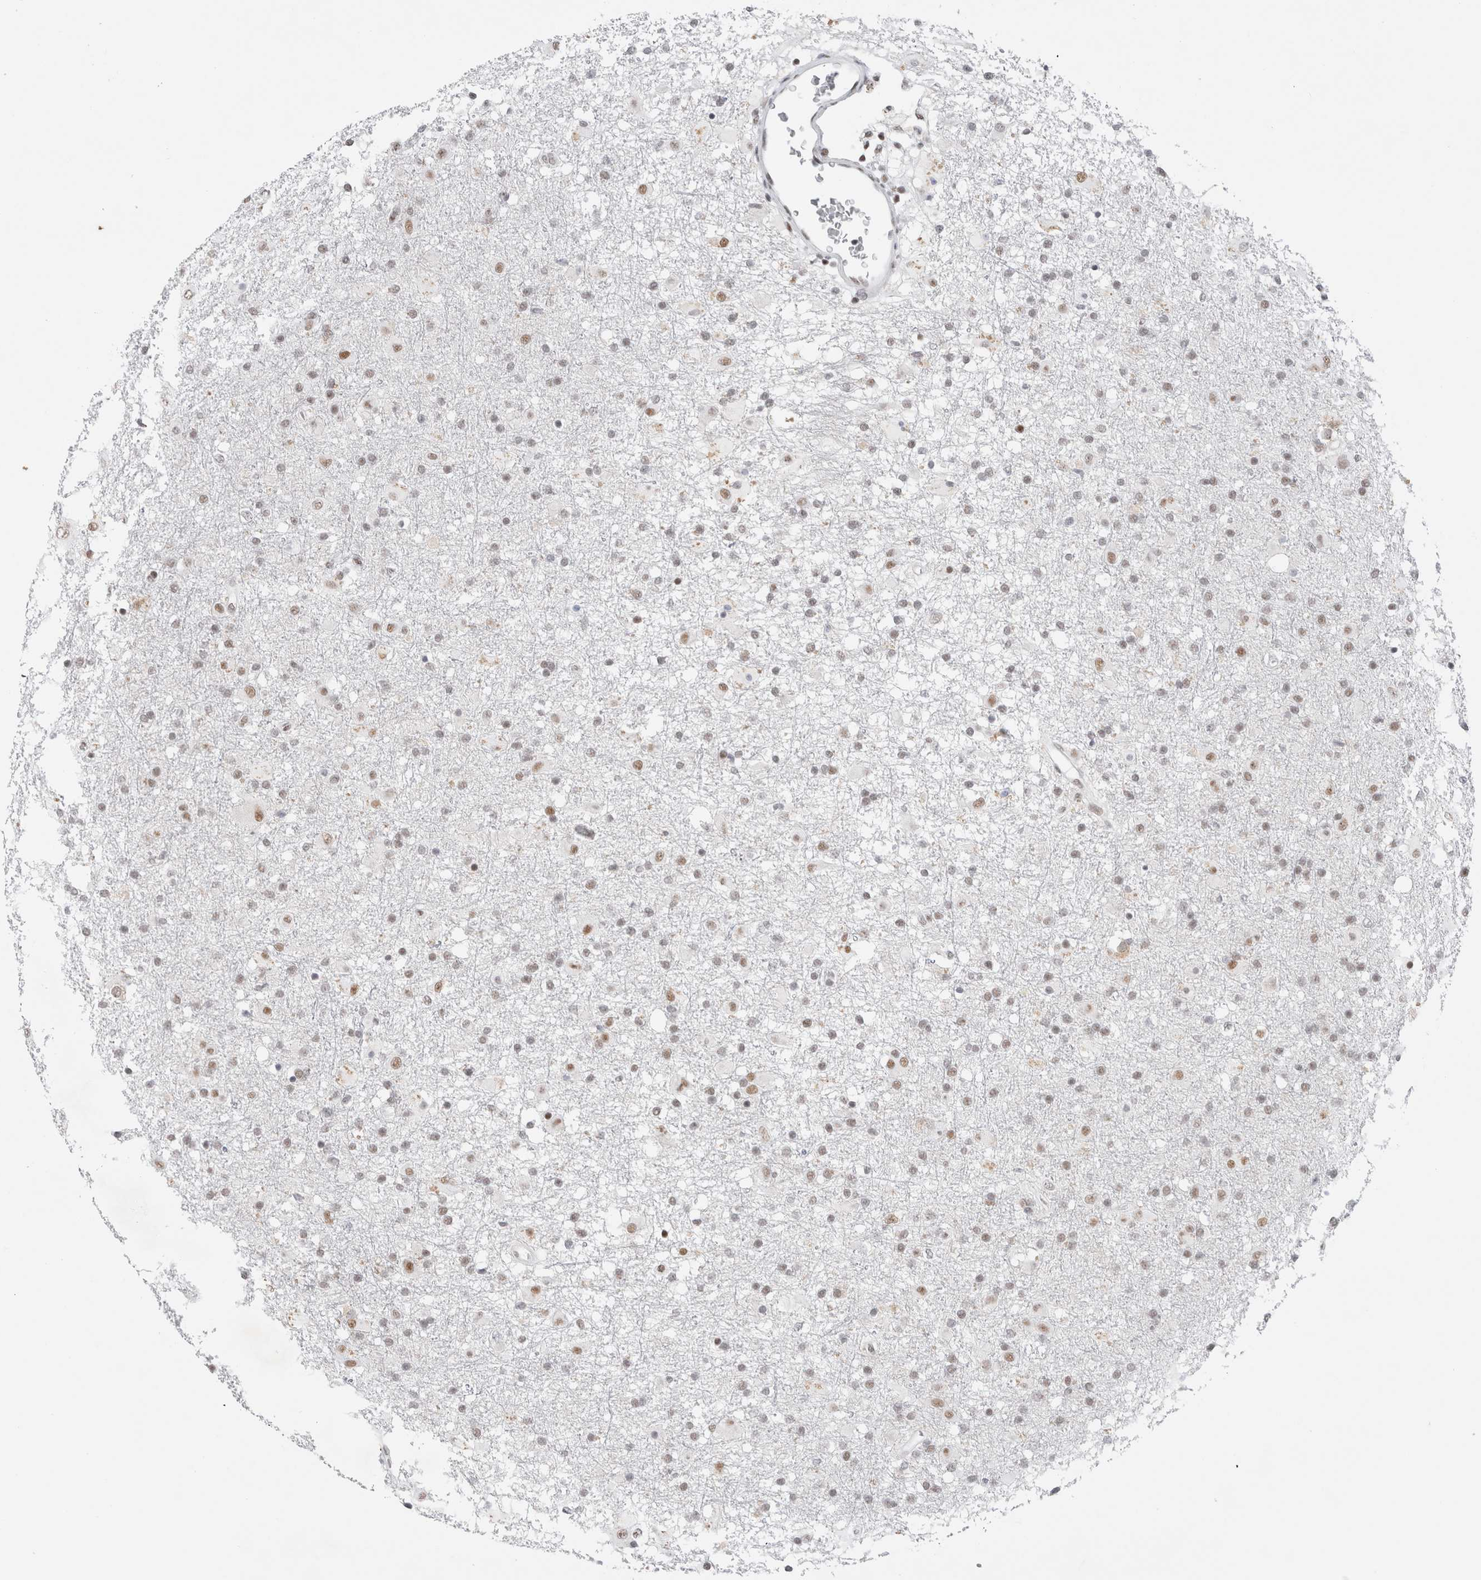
{"staining": {"intensity": "weak", "quantity": ">75%", "location": "nuclear"}, "tissue": "glioma", "cell_type": "Tumor cells", "image_type": "cancer", "snomed": [{"axis": "morphology", "description": "Glioma, malignant, Low grade"}, {"axis": "topography", "description": "Brain"}], "caption": "IHC photomicrograph of malignant low-grade glioma stained for a protein (brown), which reveals low levels of weak nuclear expression in approximately >75% of tumor cells.", "gene": "COPS7A", "patient": {"sex": "male", "age": 65}}